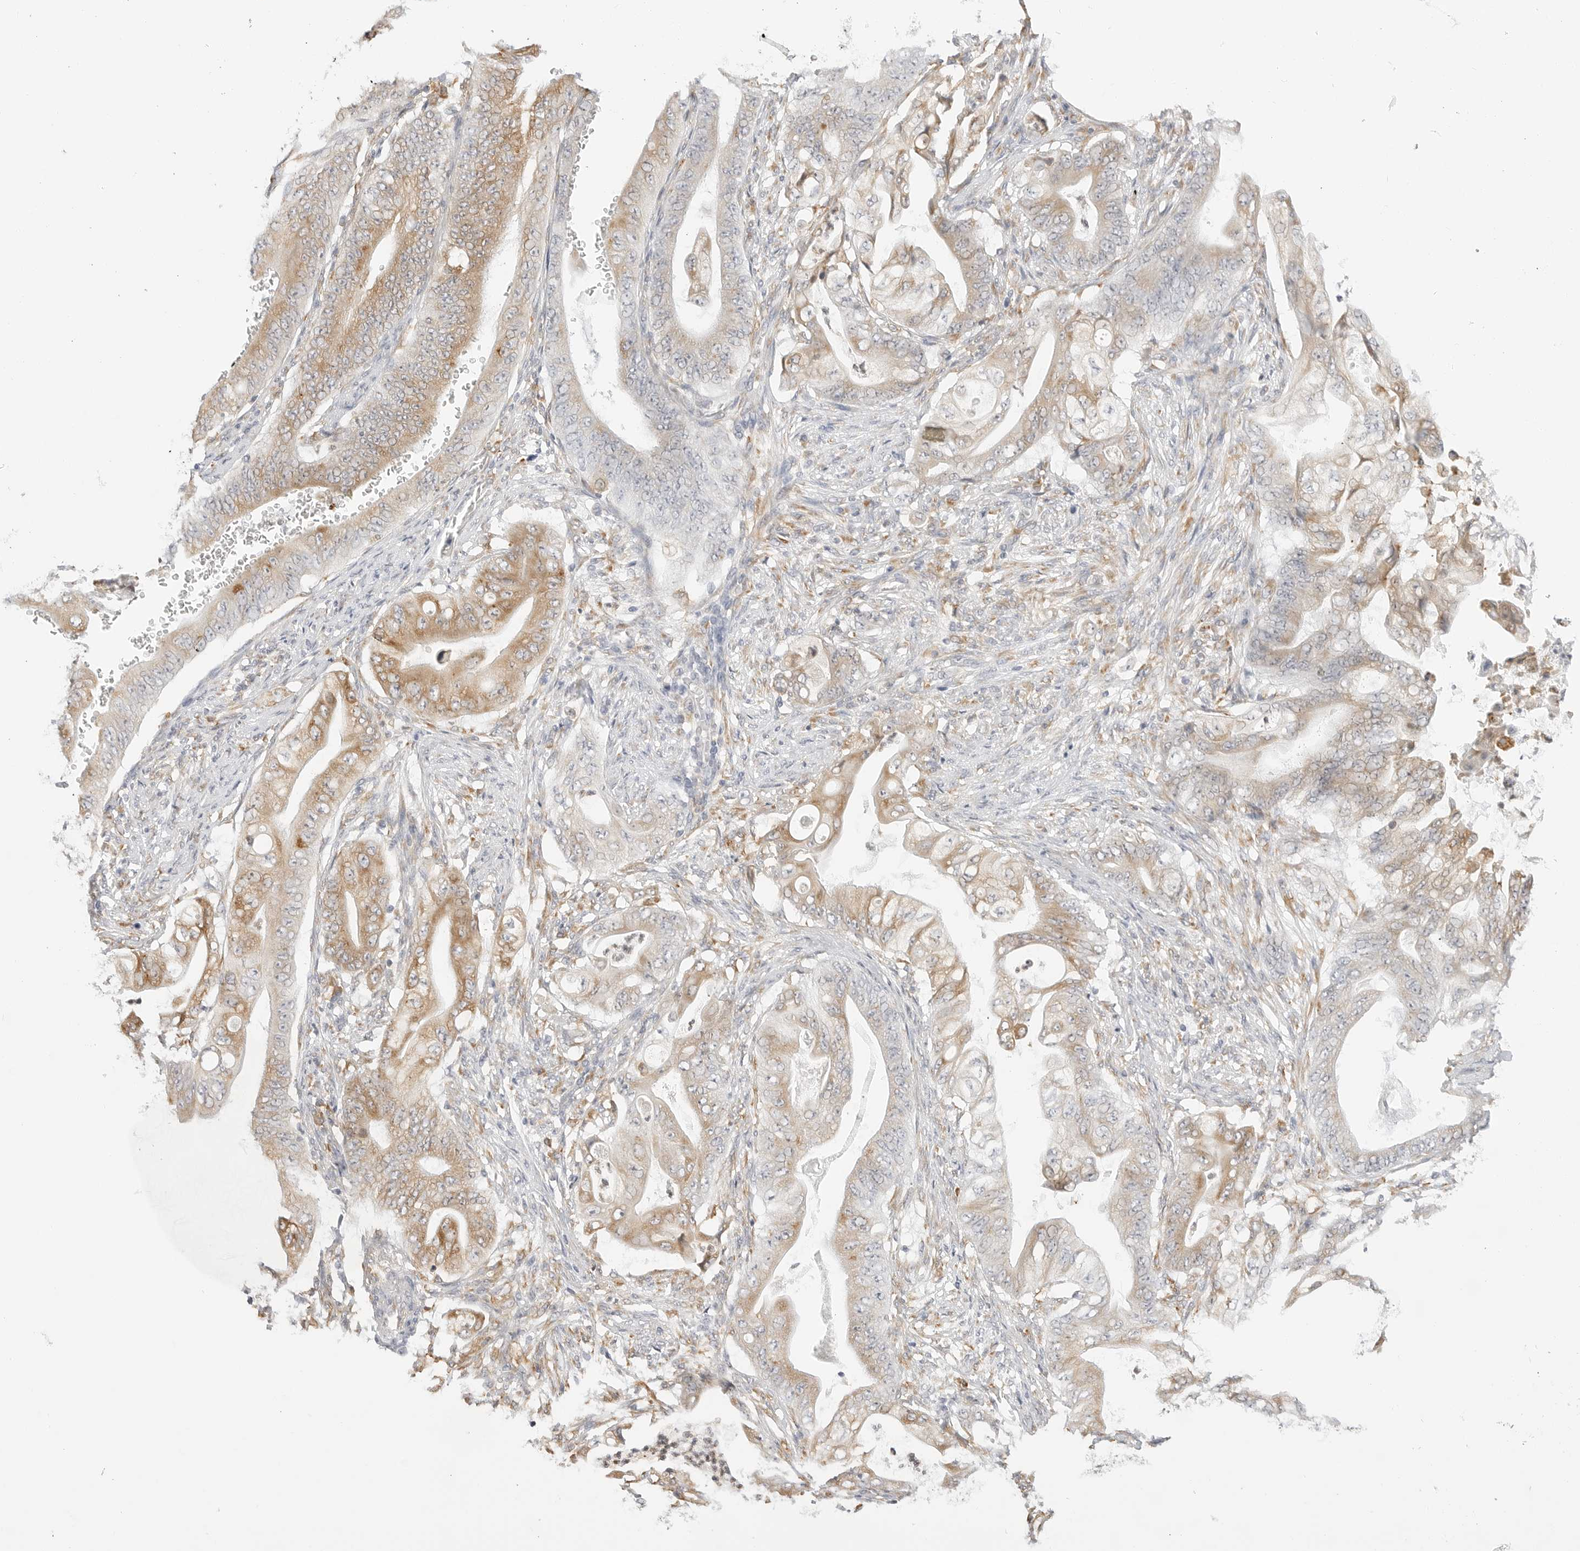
{"staining": {"intensity": "moderate", "quantity": "25%-75%", "location": "cytoplasmic/membranous"}, "tissue": "stomach cancer", "cell_type": "Tumor cells", "image_type": "cancer", "snomed": [{"axis": "morphology", "description": "Adenocarcinoma, NOS"}, {"axis": "topography", "description": "Stomach"}], "caption": "Adenocarcinoma (stomach) stained with a brown dye shows moderate cytoplasmic/membranous positive expression in approximately 25%-75% of tumor cells.", "gene": "THEM4", "patient": {"sex": "female", "age": 73}}